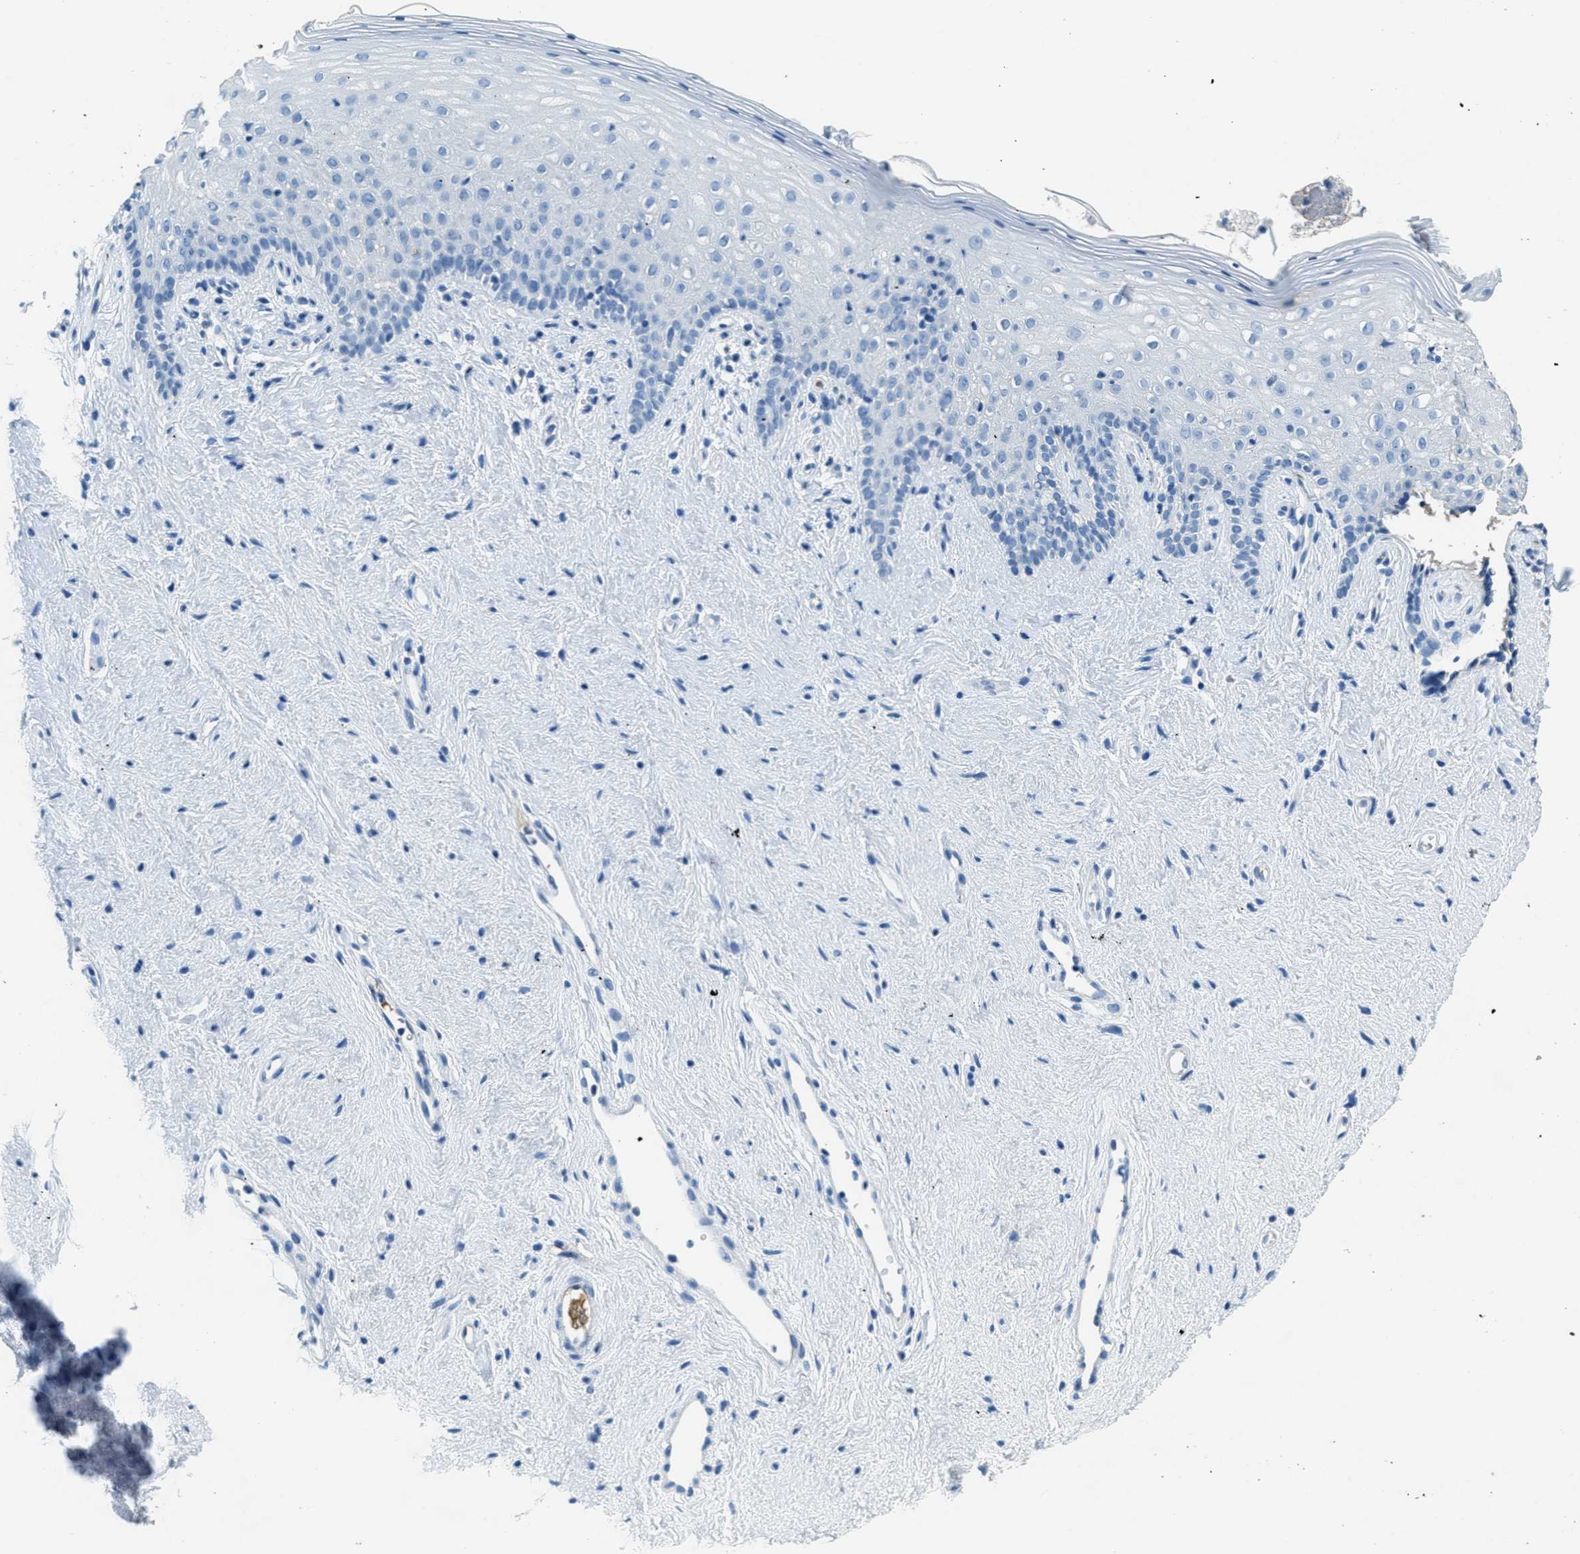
{"staining": {"intensity": "negative", "quantity": "none", "location": "none"}, "tissue": "vagina", "cell_type": "Squamous epithelial cells", "image_type": "normal", "snomed": [{"axis": "morphology", "description": "Normal tissue, NOS"}, {"axis": "topography", "description": "Vagina"}], "caption": "This is an immunohistochemistry image of benign human vagina. There is no expression in squamous epithelial cells.", "gene": "A2M", "patient": {"sex": "female", "age": 44}}